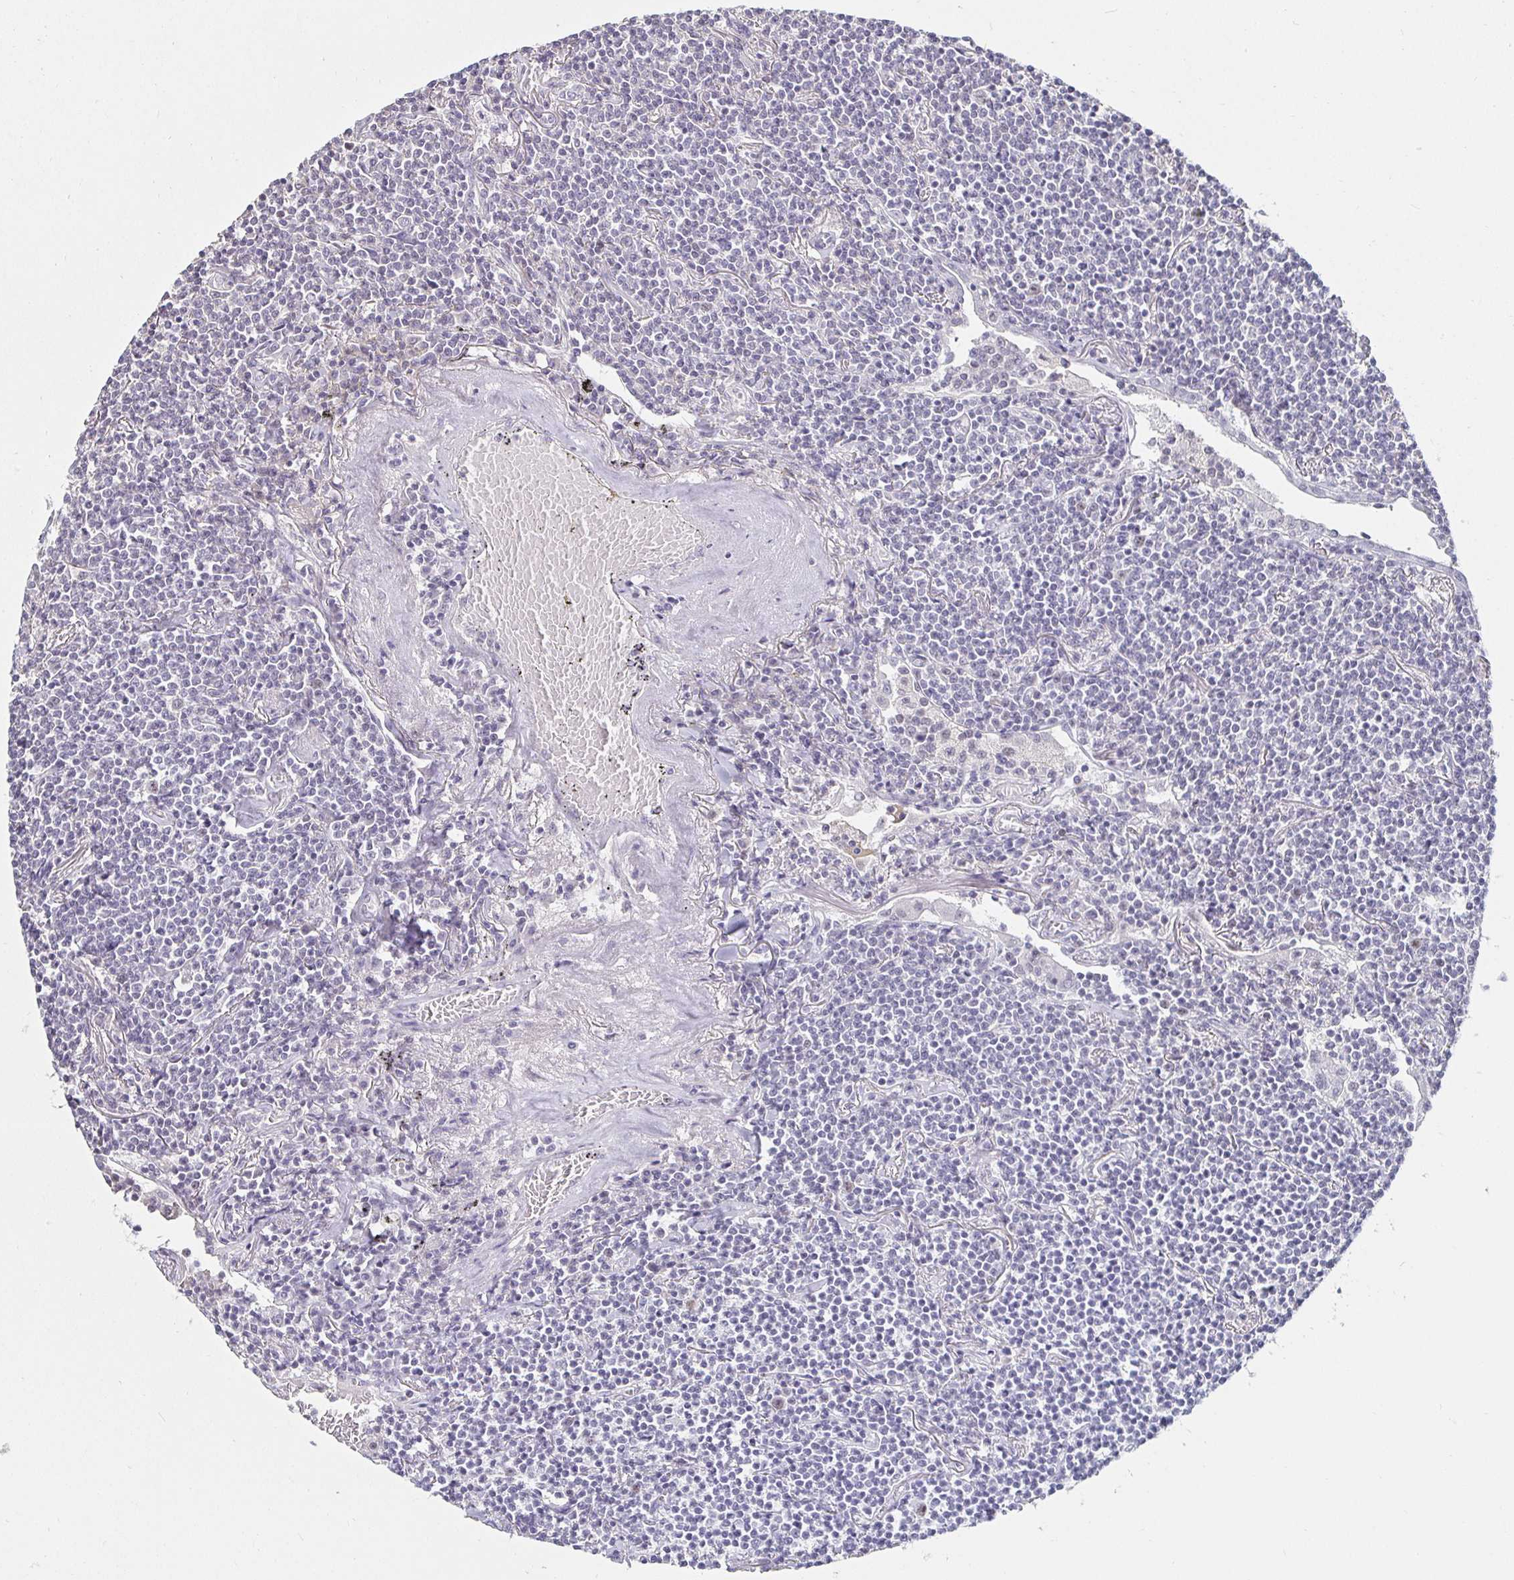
{"staining": {"intensity": "negative", "quantity": "none", "location": "none"}, "tissue": "lymphoma", "cell_type": "Tumor cells", "image_type": "cancer", "snomed": [{"axis": "morphology", "description": "Malignant lymphoma, non-Hodgkin's type, Low grade"}, {"axis": "topography", "description": "Lung"}], "caption": "This is a micrograph of immunohistochemistry staining of low-grade malignant lymphoma, non-Hodgkin's type, which shows no staining in tumor cells. The staining is performed using DAB brown chromogen with nuclei counter-stained in using hematoxylin.", "gene": "MLH1", "patient": {"sex": "female", "age": 71}}